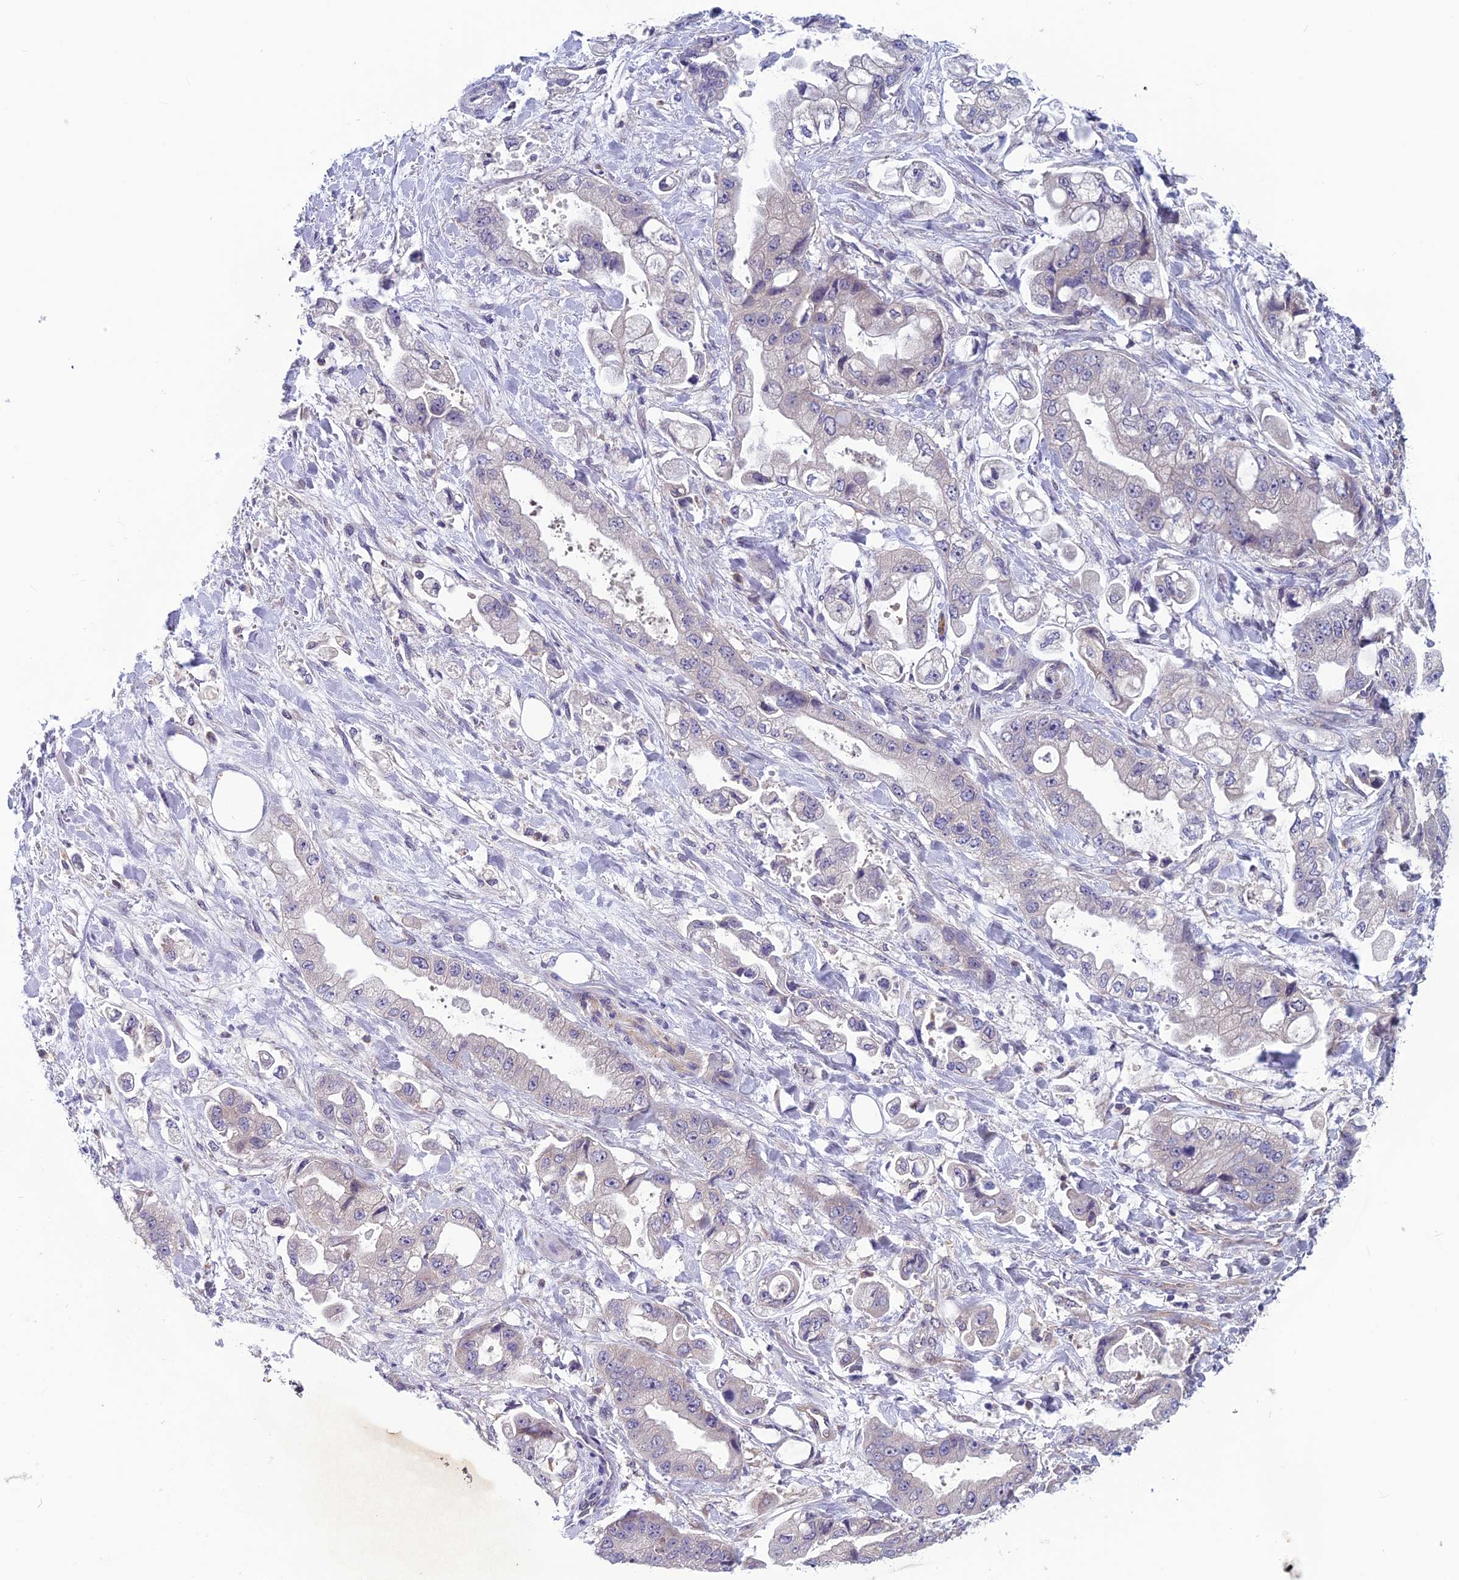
{"staining": {"intensity": "negative", "quantity": "none", "location": "none"}, "tissue": "stomach cancer", "cell_type": "Tumor cells", "image_type": "cancer", "snomed": [{"axis": "morphology", "description": "Adenocarcinoma, NOS"}, {"axis": "topography", "description": "Stomach"}], "caption": "Stomach adenocarcinoma was stained to show a protein in brown. There is no significant staining in tumor cells.", "gene": "MAST2", "patient": {"sex": "male", "age": 62}}